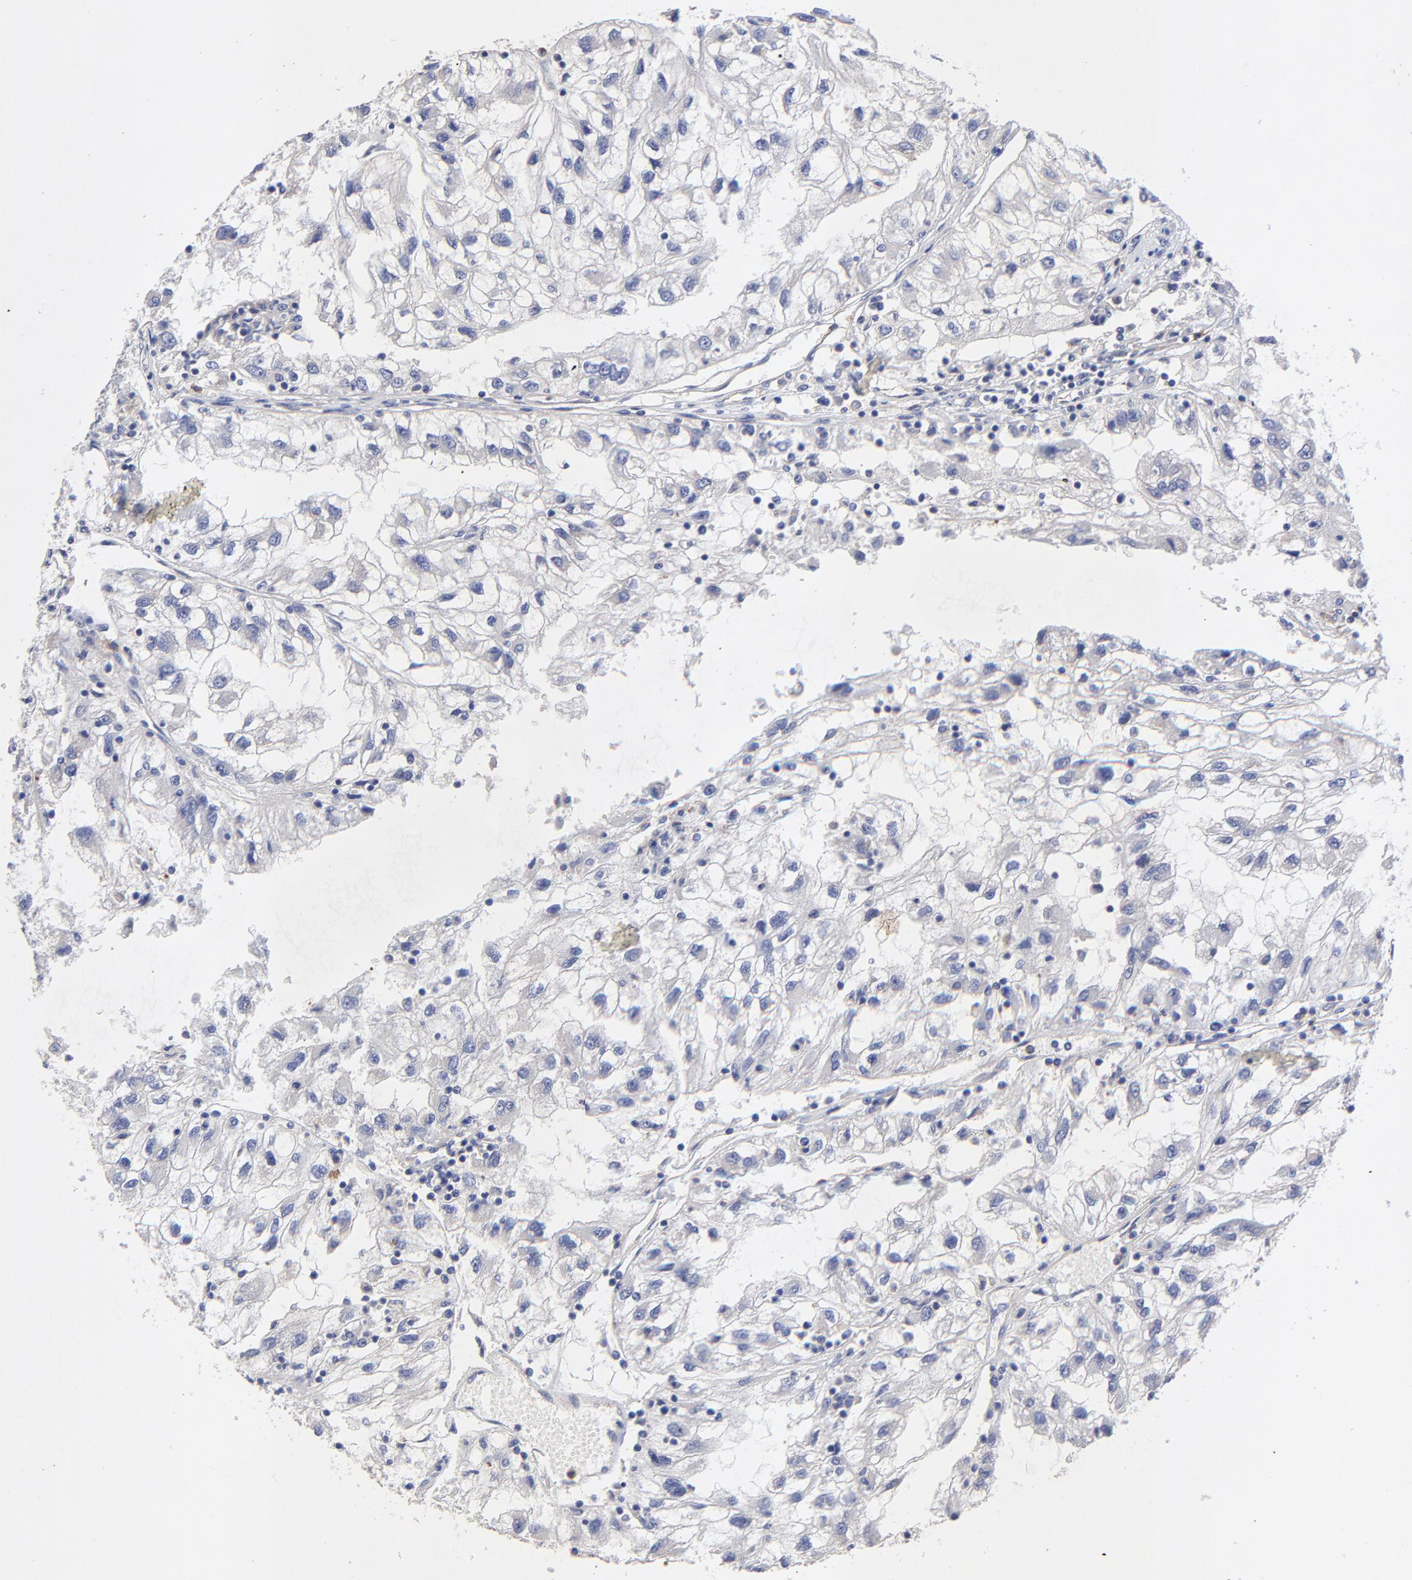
{"staining": {"intensity": "negative", "quantity": "none", "location": "none"}, "tissue": "renal cancer", "cell_type": "Tumor cells", "image_type": "cancer", "snomed": [{"axis": "morphology", "description": "Normal tissue, NOS"}, {"axis": "morphology", "description": "Adenocarcinoma, NOS"}, {"axis": "topography", "description": "Kidney"}], "caption": "Human renal cancer stained for a protein using immunohistochemistry (IHC) reveals no expression in tumor cells.", "gene": "SULF2", "patient": {"sex": "male", "age": 71}}